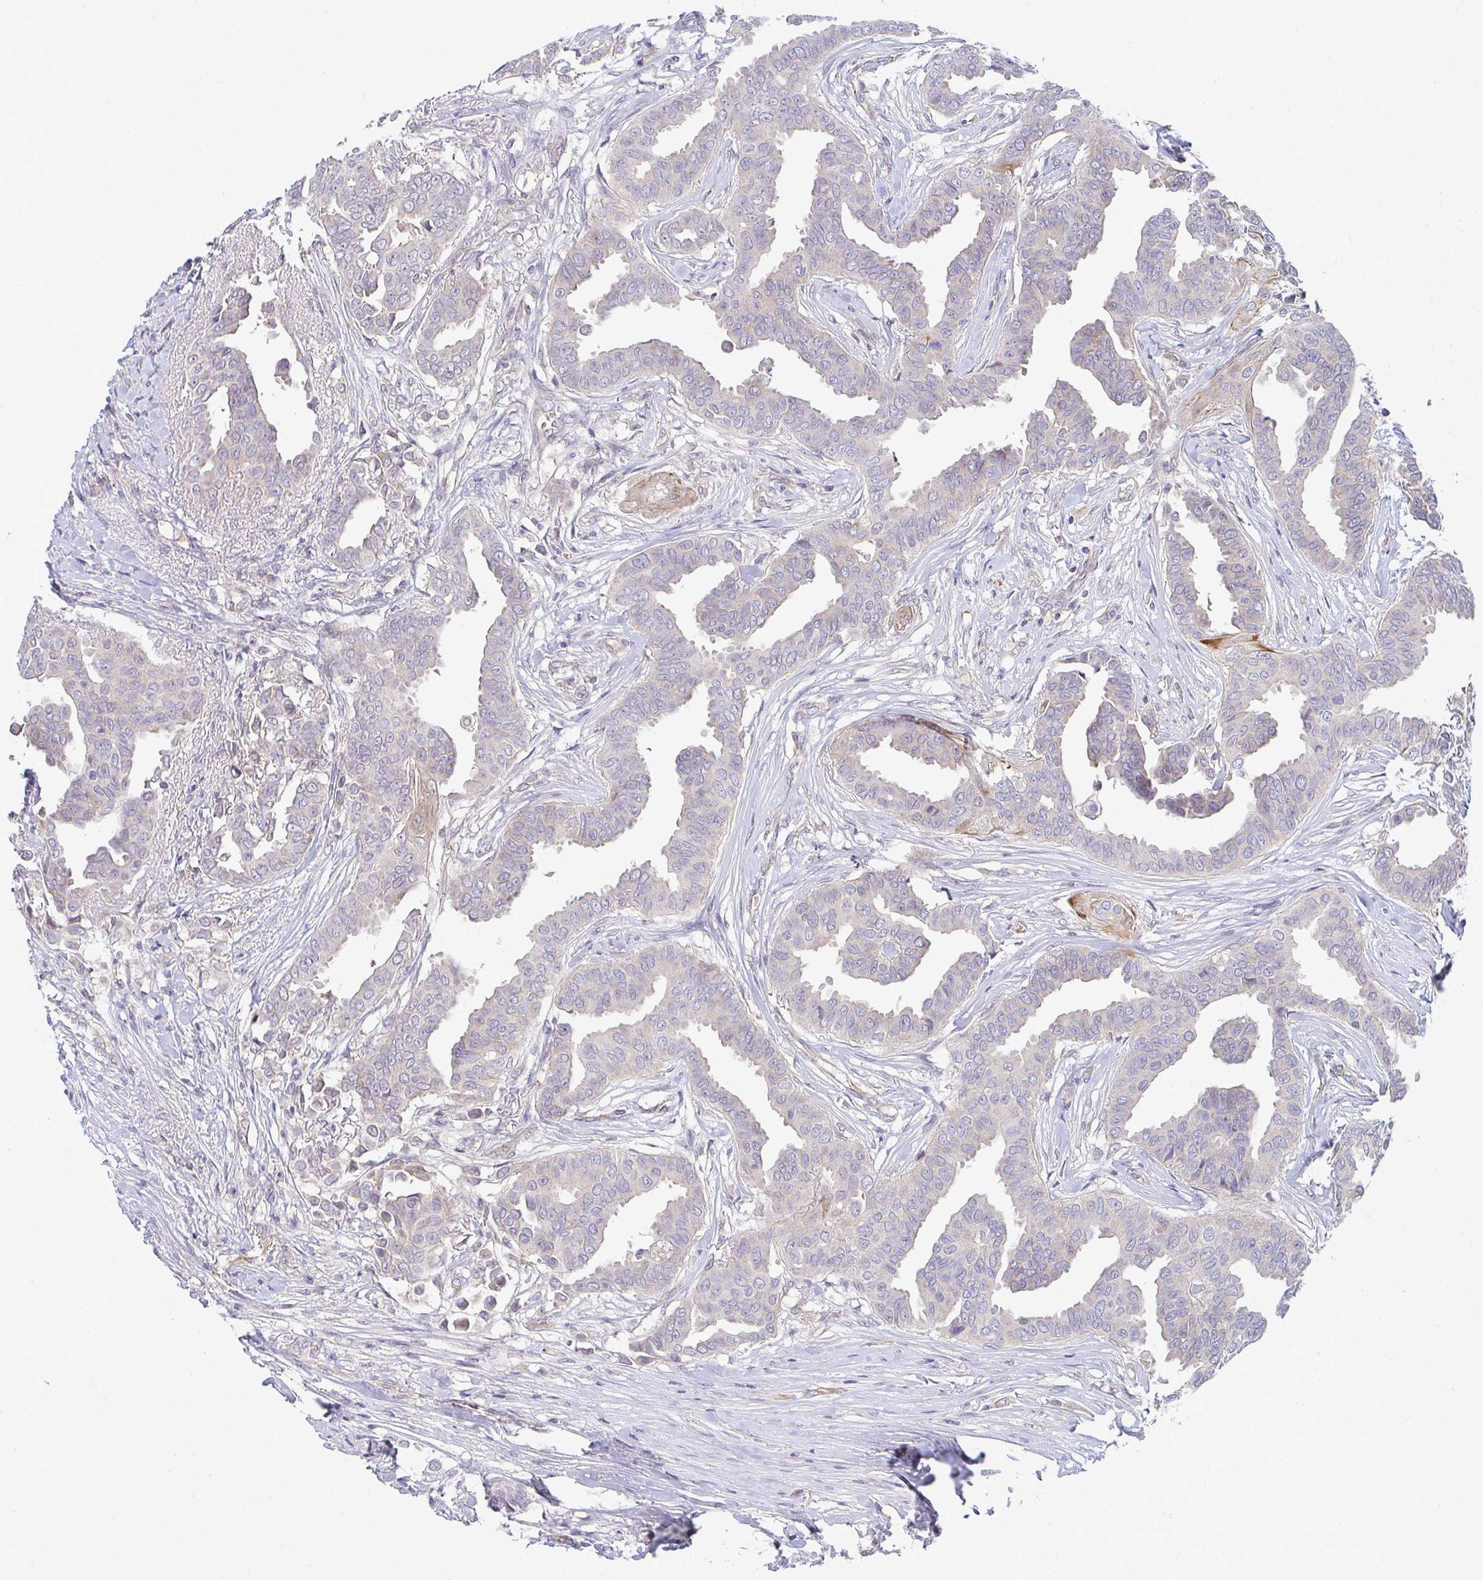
{"staining": {"intensity": "negative", "quantity": "none", "location": "none"}, "tissue": "breast cancer", "cell_type": "Tumor cells", "image_type": "cancer", "snomed": [{"axis": "morphology", "description": "Duct carcinoma"}, {"axis": "topography", "description": "Breast"}], "caption": "Intraductal carcinoma (breast) was stained to show a protein in brown. There is no significant positivity in tumor cells.", "gene": "EIF1AD", "patient": {"sex": "female", "age": 45}}